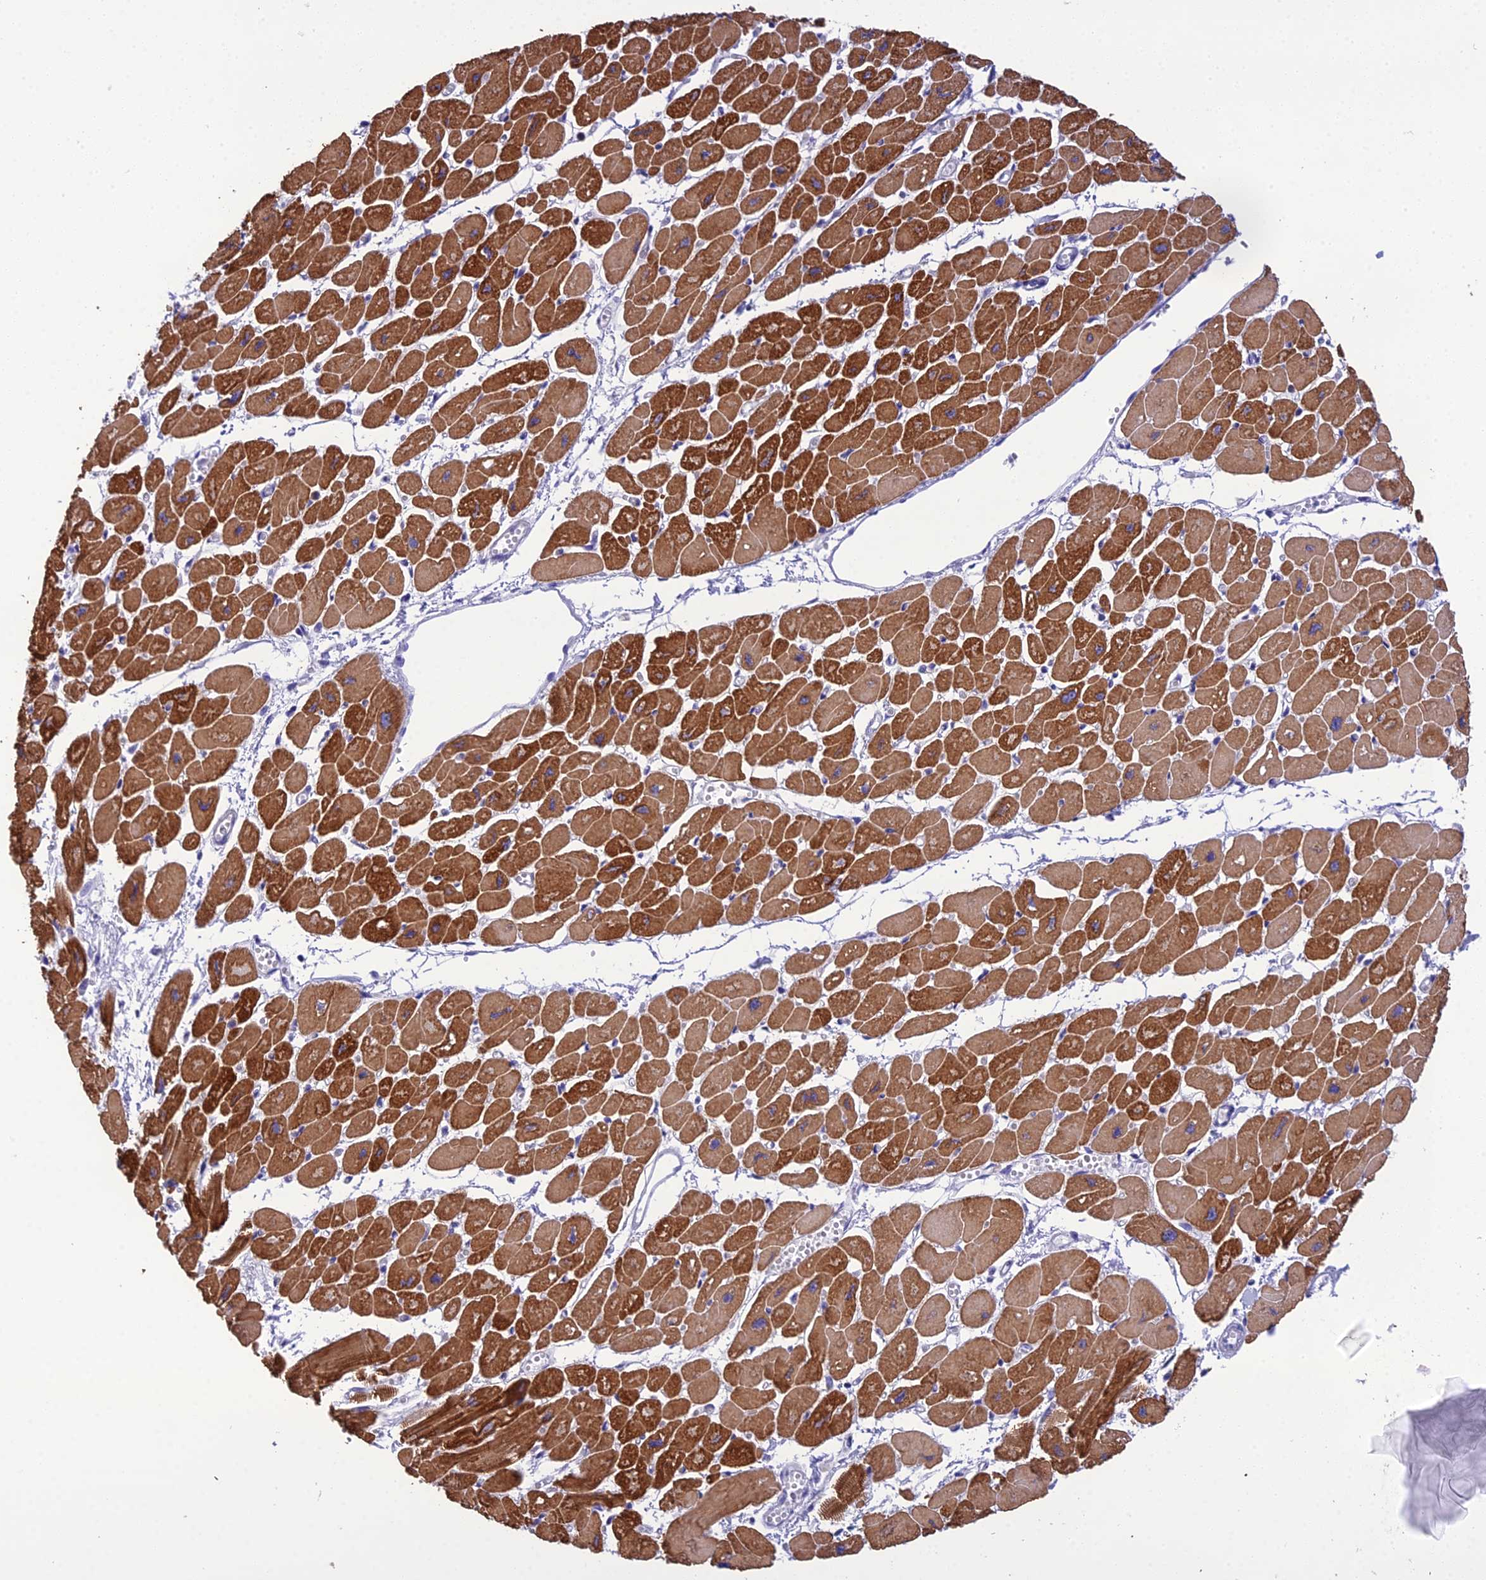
{"staining": {"intensity": "strong", "quantity": ">75%", "location": "cytoplasmic/membranous"}, "tissue": "heart muscle", "cell_type": "Cardiomyocytes", "image_type": "normal", "snomed": [{"axis": "morphology", "description": "Normal tissue, NOS"}, {"axis": "topography", "description": "Heart"}], "caption": "The immunohistochemical stain labels strong cytoplasmic/membranous expression in cardiomyocytes of normal heart muscle.", "gene": "KIAA0408", "patient": {"sex": "female", "age": 54}}